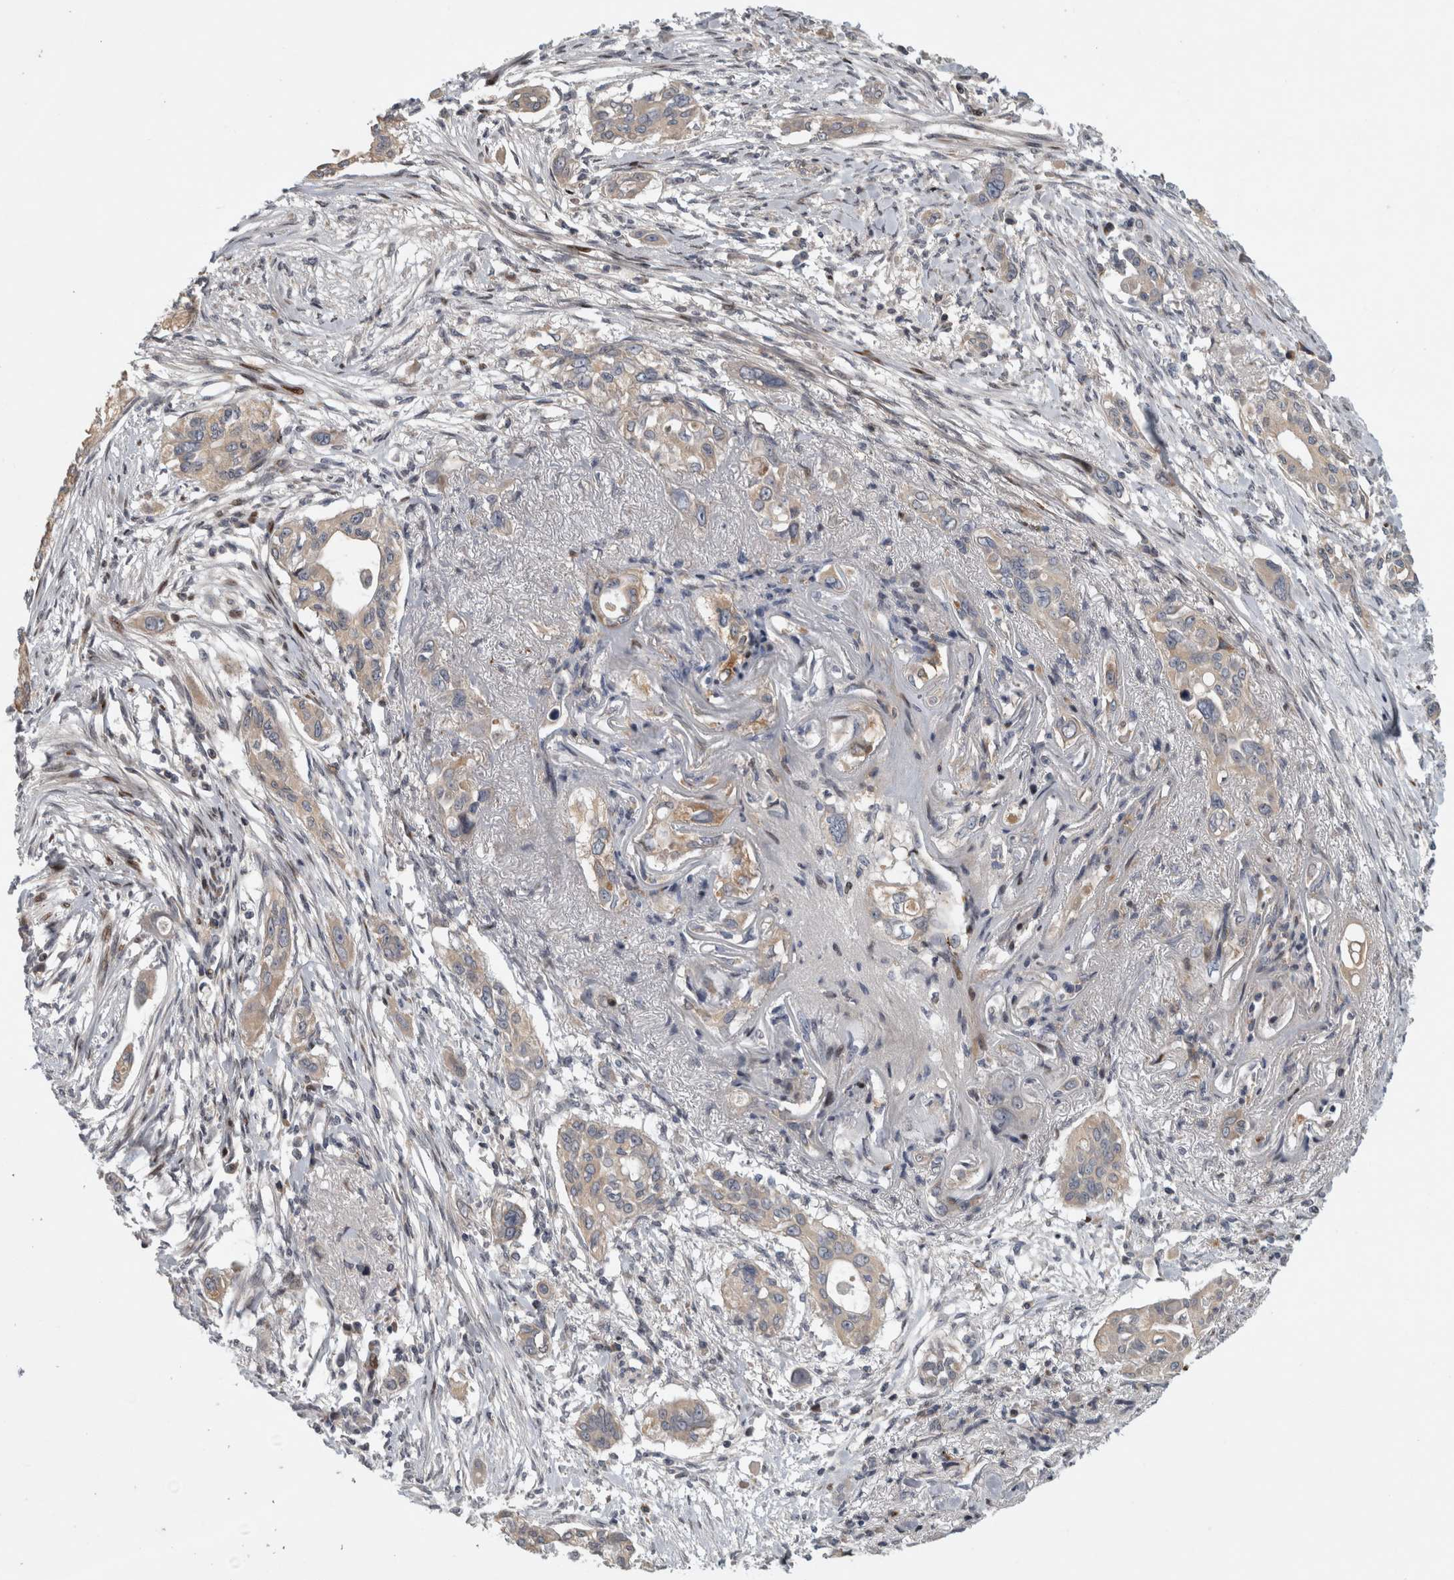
{"staining": {"intensity": "weak", "quantity": "<25%", "location": "cytoplasmic/membranous"}, "tissue": "pancreatic cancer", "cell_type": "Tumor cells", "image_type": "cancer", "snomed": [{"axis": "morphology", "description": "Adenocarcinoma, NOS"}, {"axis": "topography", "description": "Pancreas"}], "caption": "An image of adenocarcinoma (pancreatic) stained for a protein displays no brown staining in tumor cells. Nuclei are stained in blue.", "gene": "RBM48", "patient": {"sex": "female", "age": 60}}